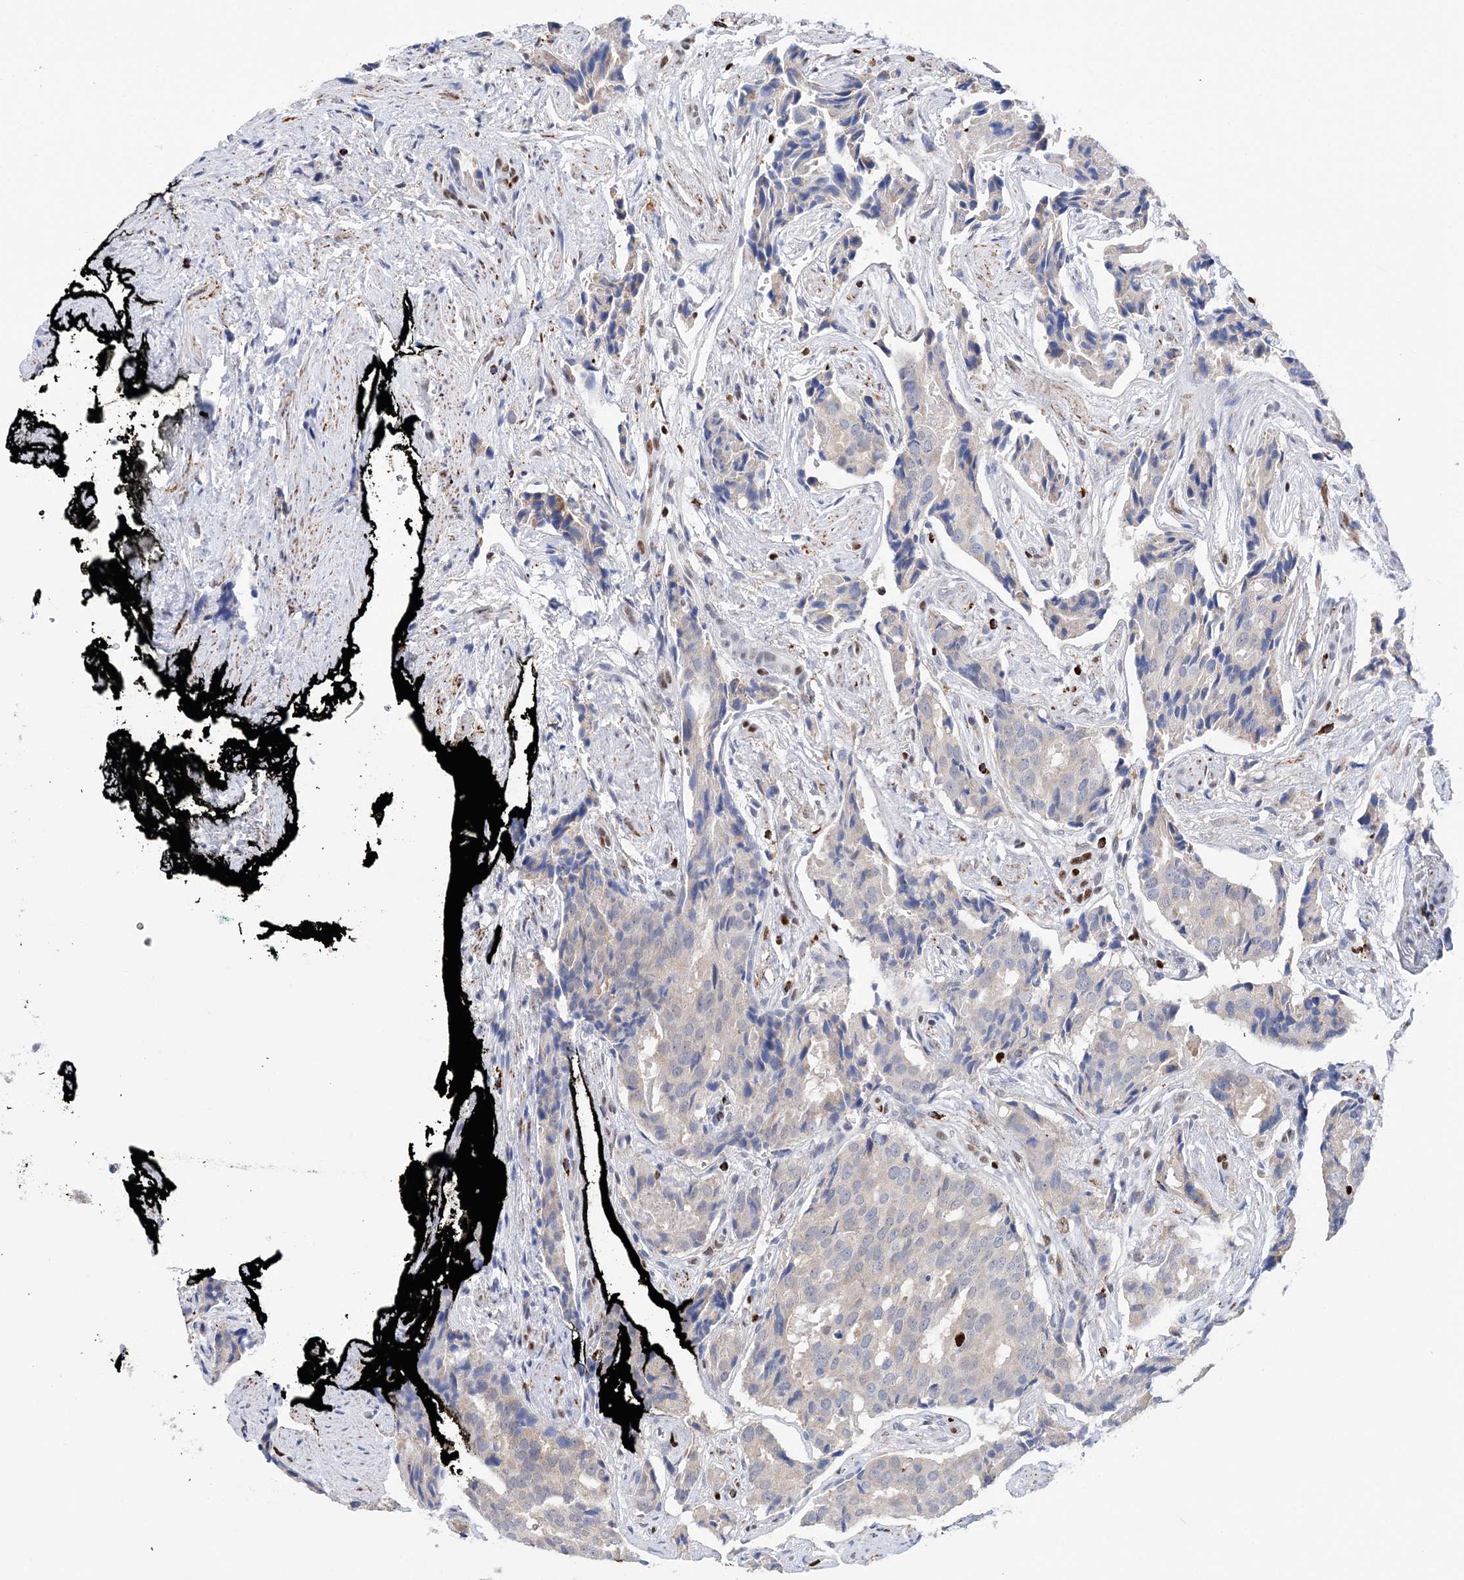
{"staining": {"intensity": "negative", "quantity": "none", "location": "none"}, "tissue": "prostate cancer", "cell_type": "Tumor cells", "image_type": "cancer", "snomed": [{"axis": "morphology", "description": "Adenocarcinoma, High grade"}, {"axis": "topography", "description": "Prostate"}], "caption": "Immunohistochemistry (IHC) micrograph of human prostate cancer (high-grade adenocarcinoma) stained for a protein (brown), which shows no expression in tumor cells.", "gene": "NIT2", "patient": {"sex": "male", "age": 58}}